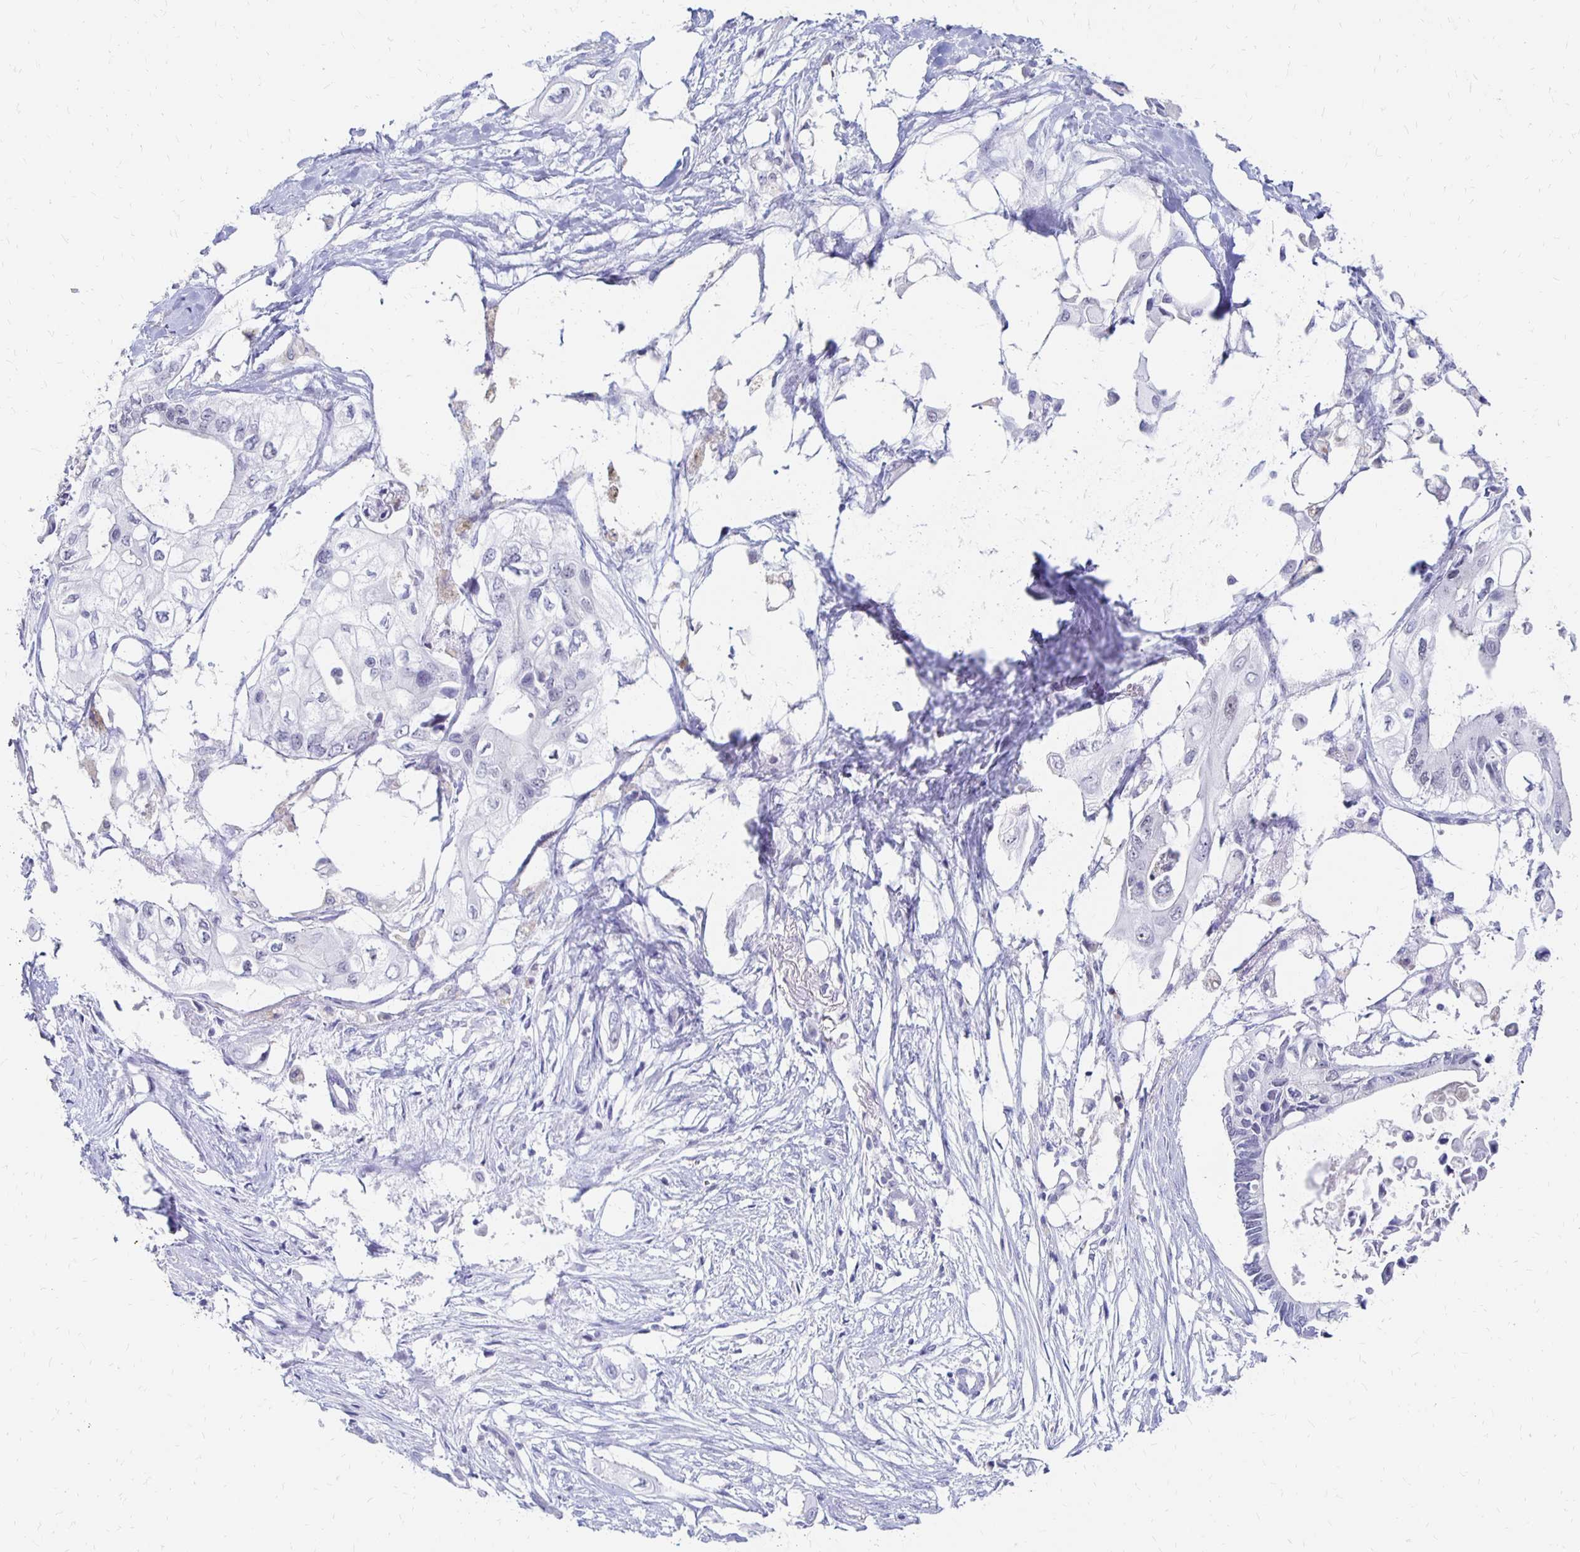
{"staining": {"intensity": "negative", "quantity": "none", "location": "none"}, "tissue": "pancreatic cancer", "cell_type": "Tumor cells", "image_type": "cancer", "snomed": [{"axis": "morphology", "description": "Adenocarcinoma, NOS"}, {"axis": "topography", "description": "Pancreas"}], "caption": "A photomicrograph of adenocarcinoma (pancreatic) stained for a protein shows no brown staining in tumor cells.", "gene": "SYT2", "patient": {"sex": "female", "age": 63}}